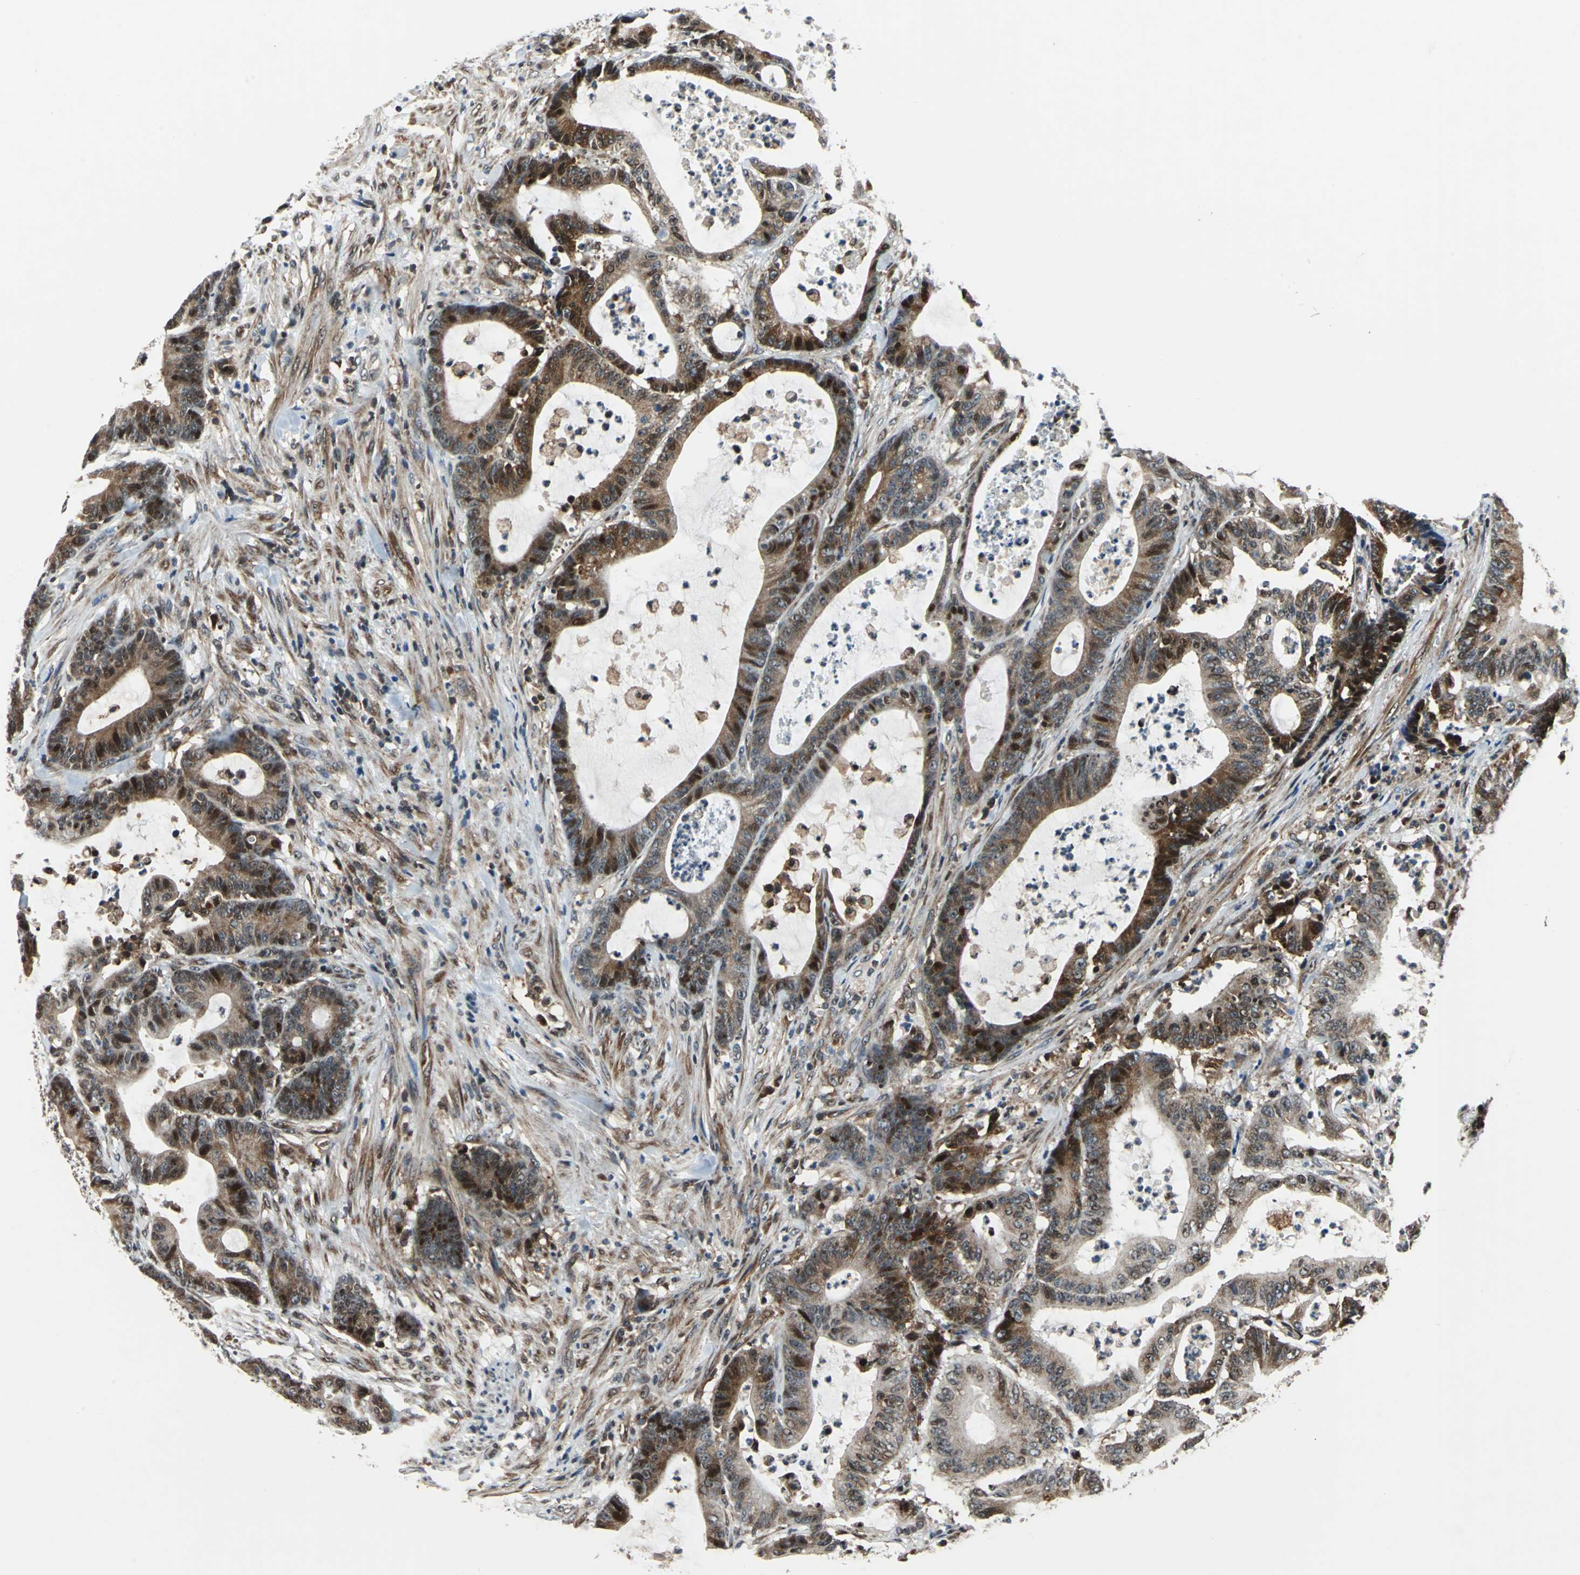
{"staining": {"intensity": "strong", "quantity": "25%-75%", "location": "cytoplasmic/membranous,nuclear"}, "tissue": "colorectal cancer", "cell_type": "Tumor cells", "image_type": "cancer", "snomed": [{"axis": "morphology", "description": "Adenocarcinoma, NOS"}, {"axis": "topography", "description": "Colon"}], "caption": "Immunohistochemistry (IHC) micrograph of human colorectal adenocarcinoma stained for a protein (brown), which reveals high levels of strong cytoplasmic/membranous and nuclear staining in approximately 25%-75% of tumor cells.", "gene": "AATF", "patient": {"sex": "female", "age": 84}}